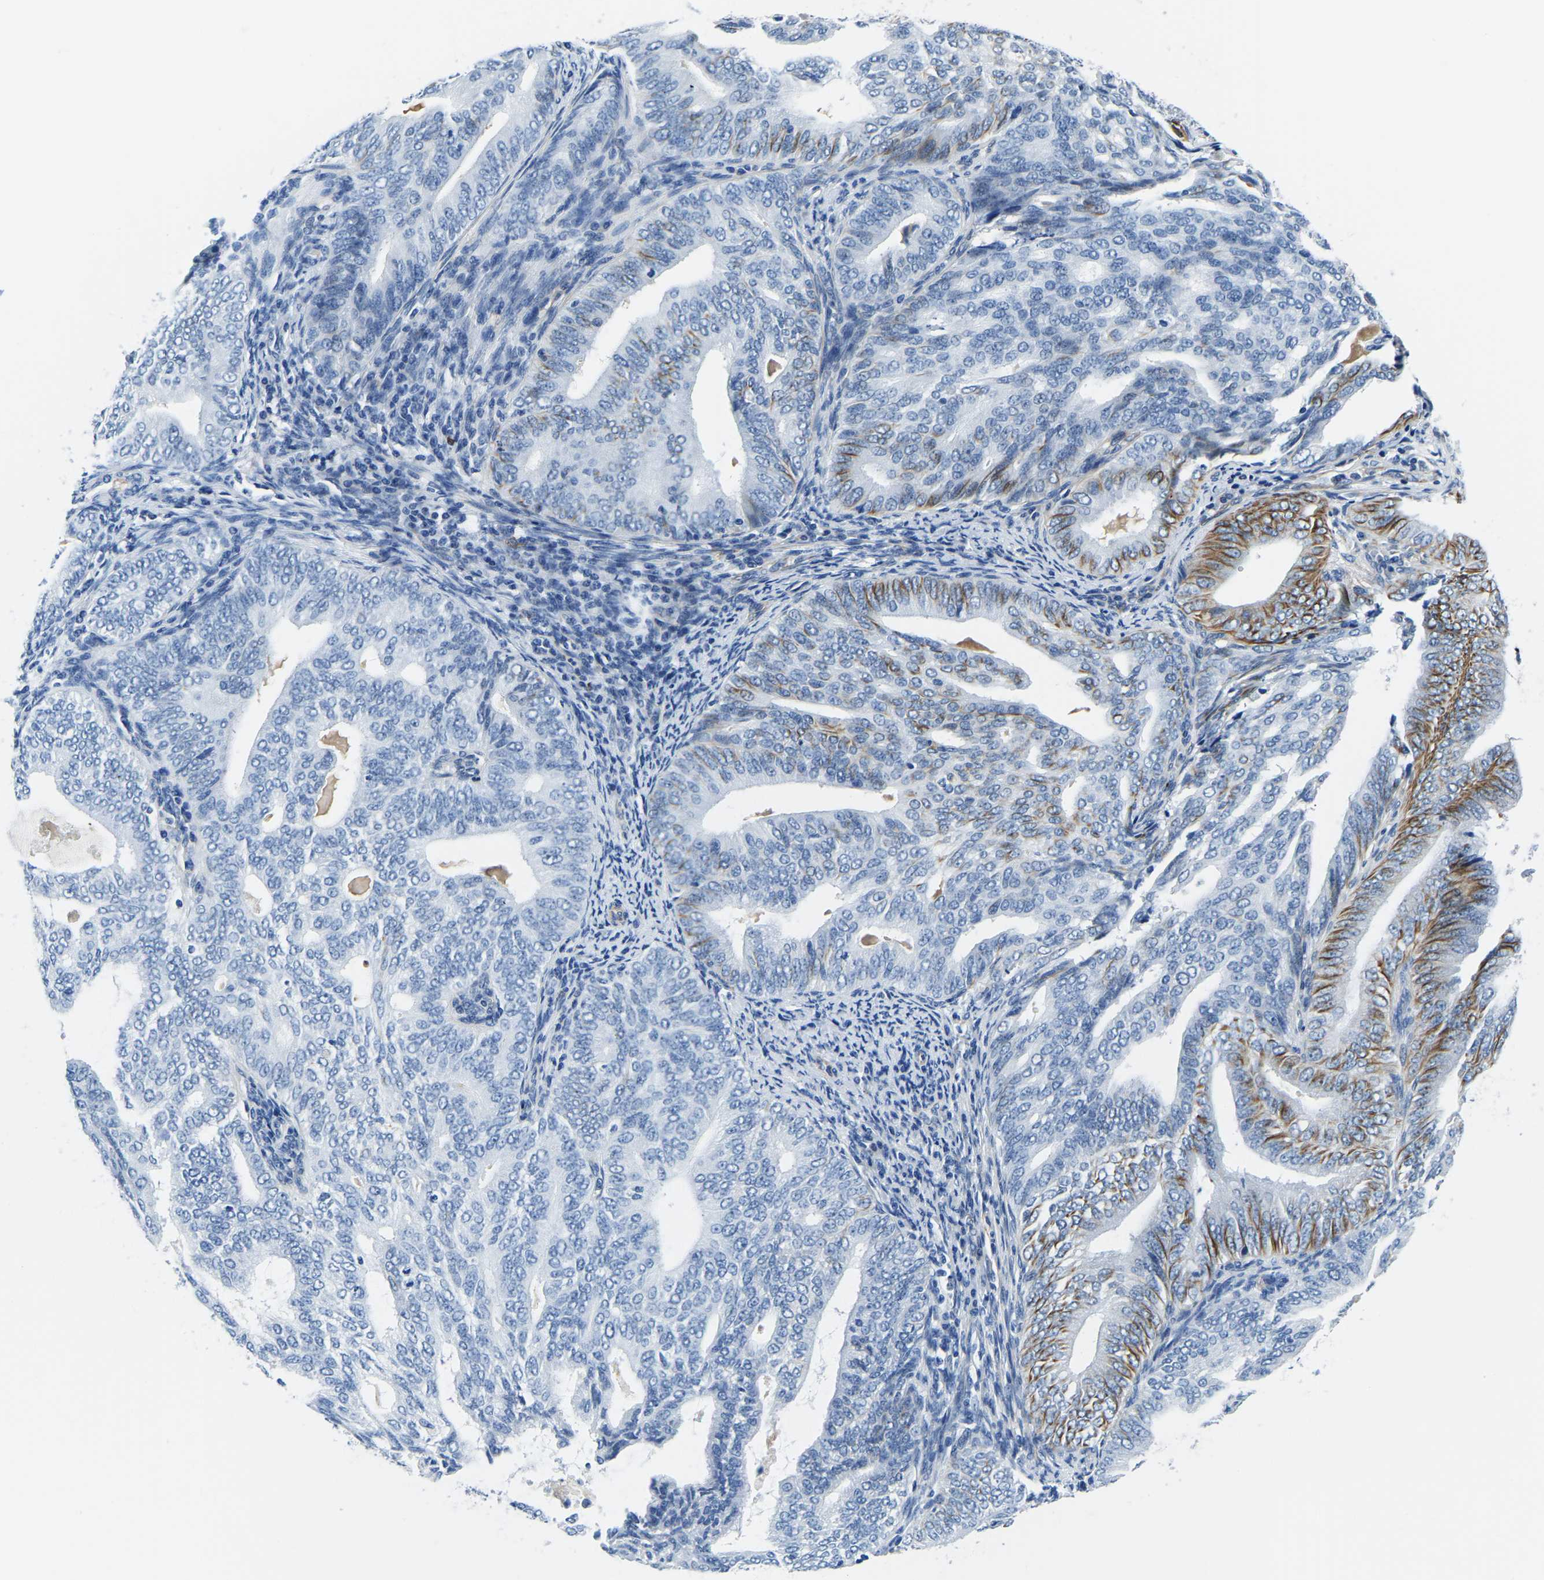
{"staining": {"intensity": "moderate", "quantity": "<25%", "location": "cytoplasmic/membranous"}, "tissue": "endometrial cancer", "cell_type": "Tumor cells", "image_type": "cancer", "snomed": [{"axis": "morphology", "description": "Adenocarcinoma, NOS"}, {"axis": "topography", "description": "Endometrium"}], "caption": "Human endometrial cancer (adenocarcinoma) stained for a protein (brown) exhibits moderate cytoplasmic/membranous positive expression in about <25% of tumor cells.", "gene": "MS4A3", "patient": {"sex": "female", "age": 58}}